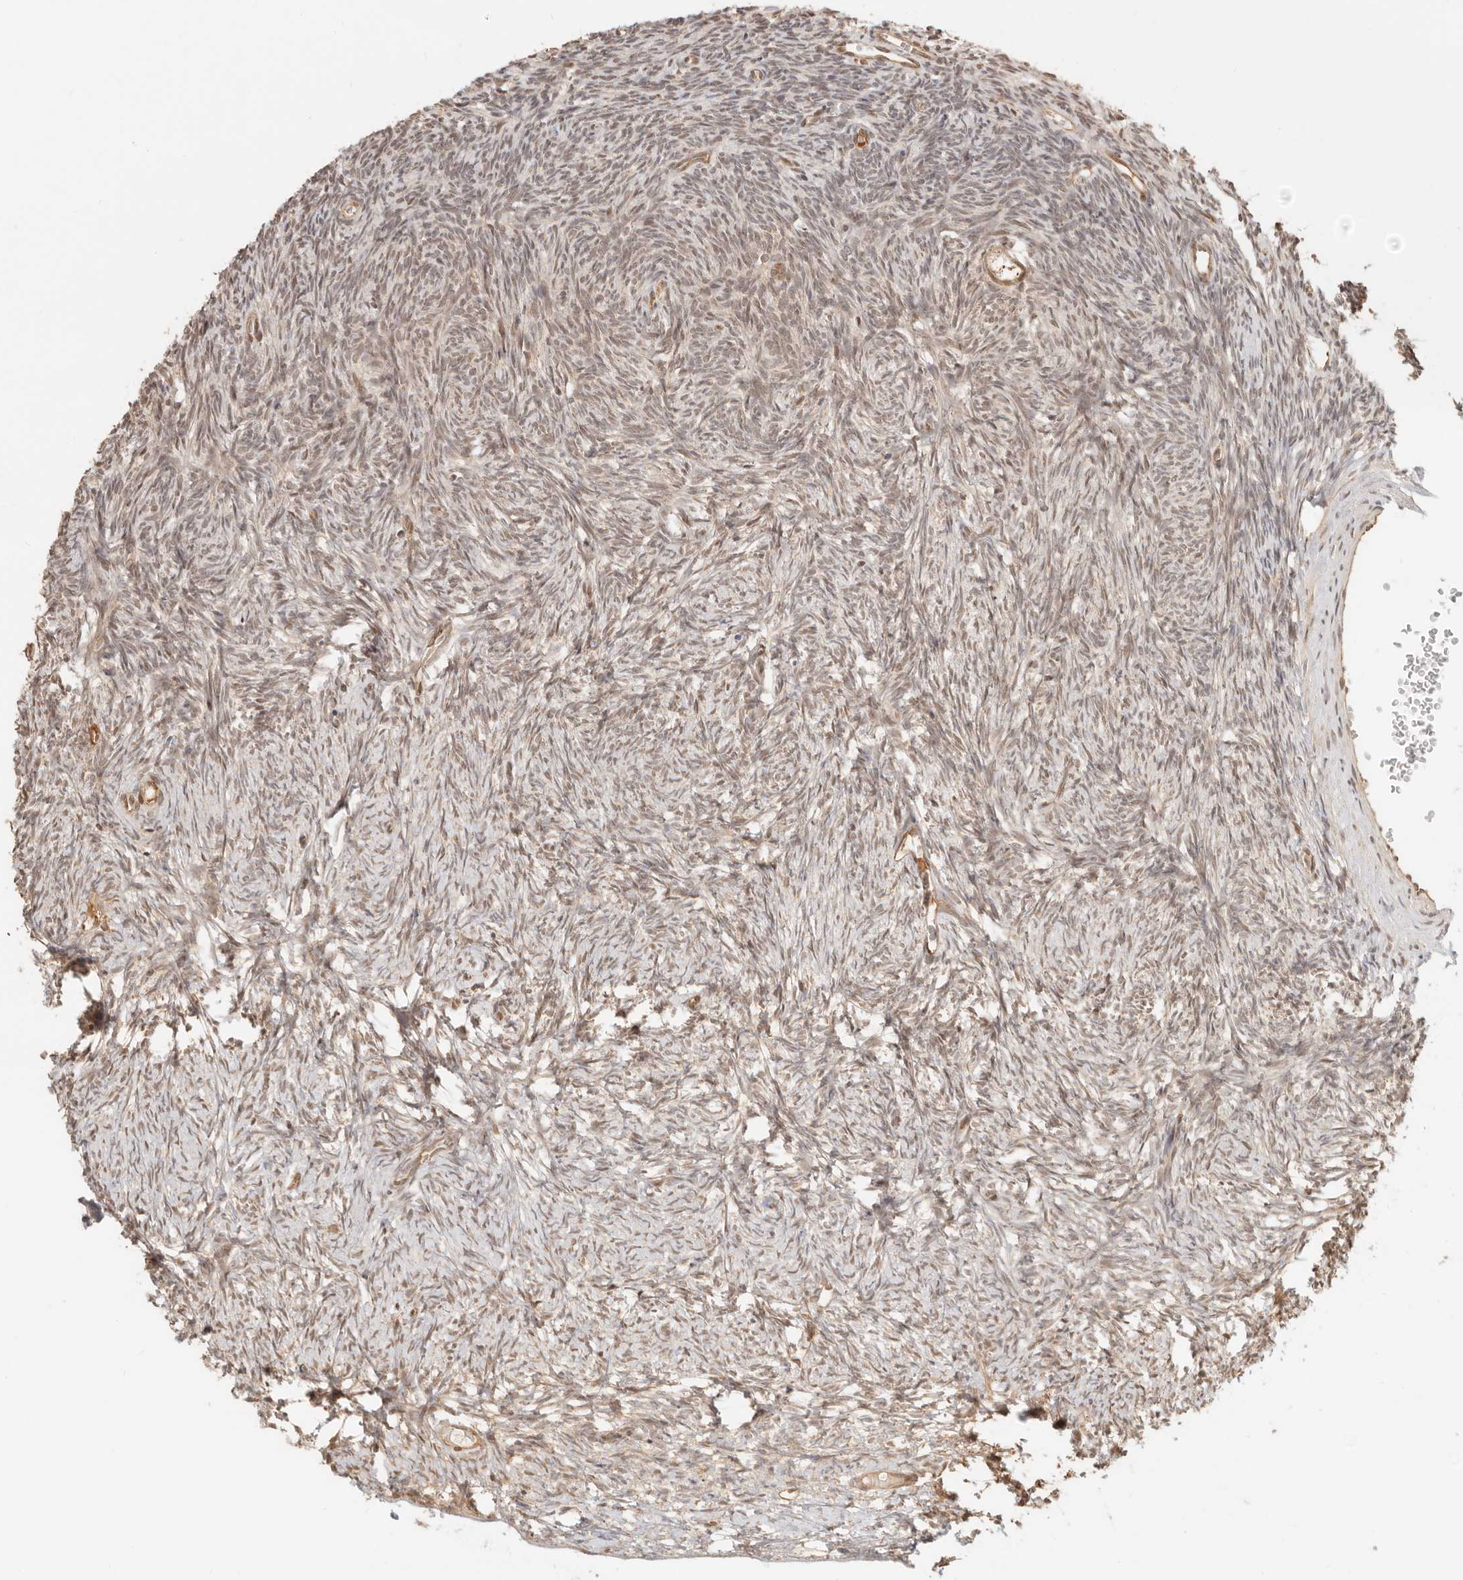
{"staining": {"intensity": "moderate", "quantity": ">75%", "location": "cytoplasmic/membranous,nuclear"}, "tissue": "ovary", "cell_type": "Follicle cells", "image_type": "normal", "snomed": [{"axis": "morphology", "description": "Normal tissue, NOS"}, {"axis": "topography", "description": "Ovary"}], "caption": "Immunohistochemistry (IHC) micrograph of normal human ovary stained for a protein (brown), which exhibits medium levels of moderate cytoplasmic/membranous,nuclear staining in approximately >75% of follicle cells.", "gene": "BAALC", "patient": {"sex": "female", "age": 34}}